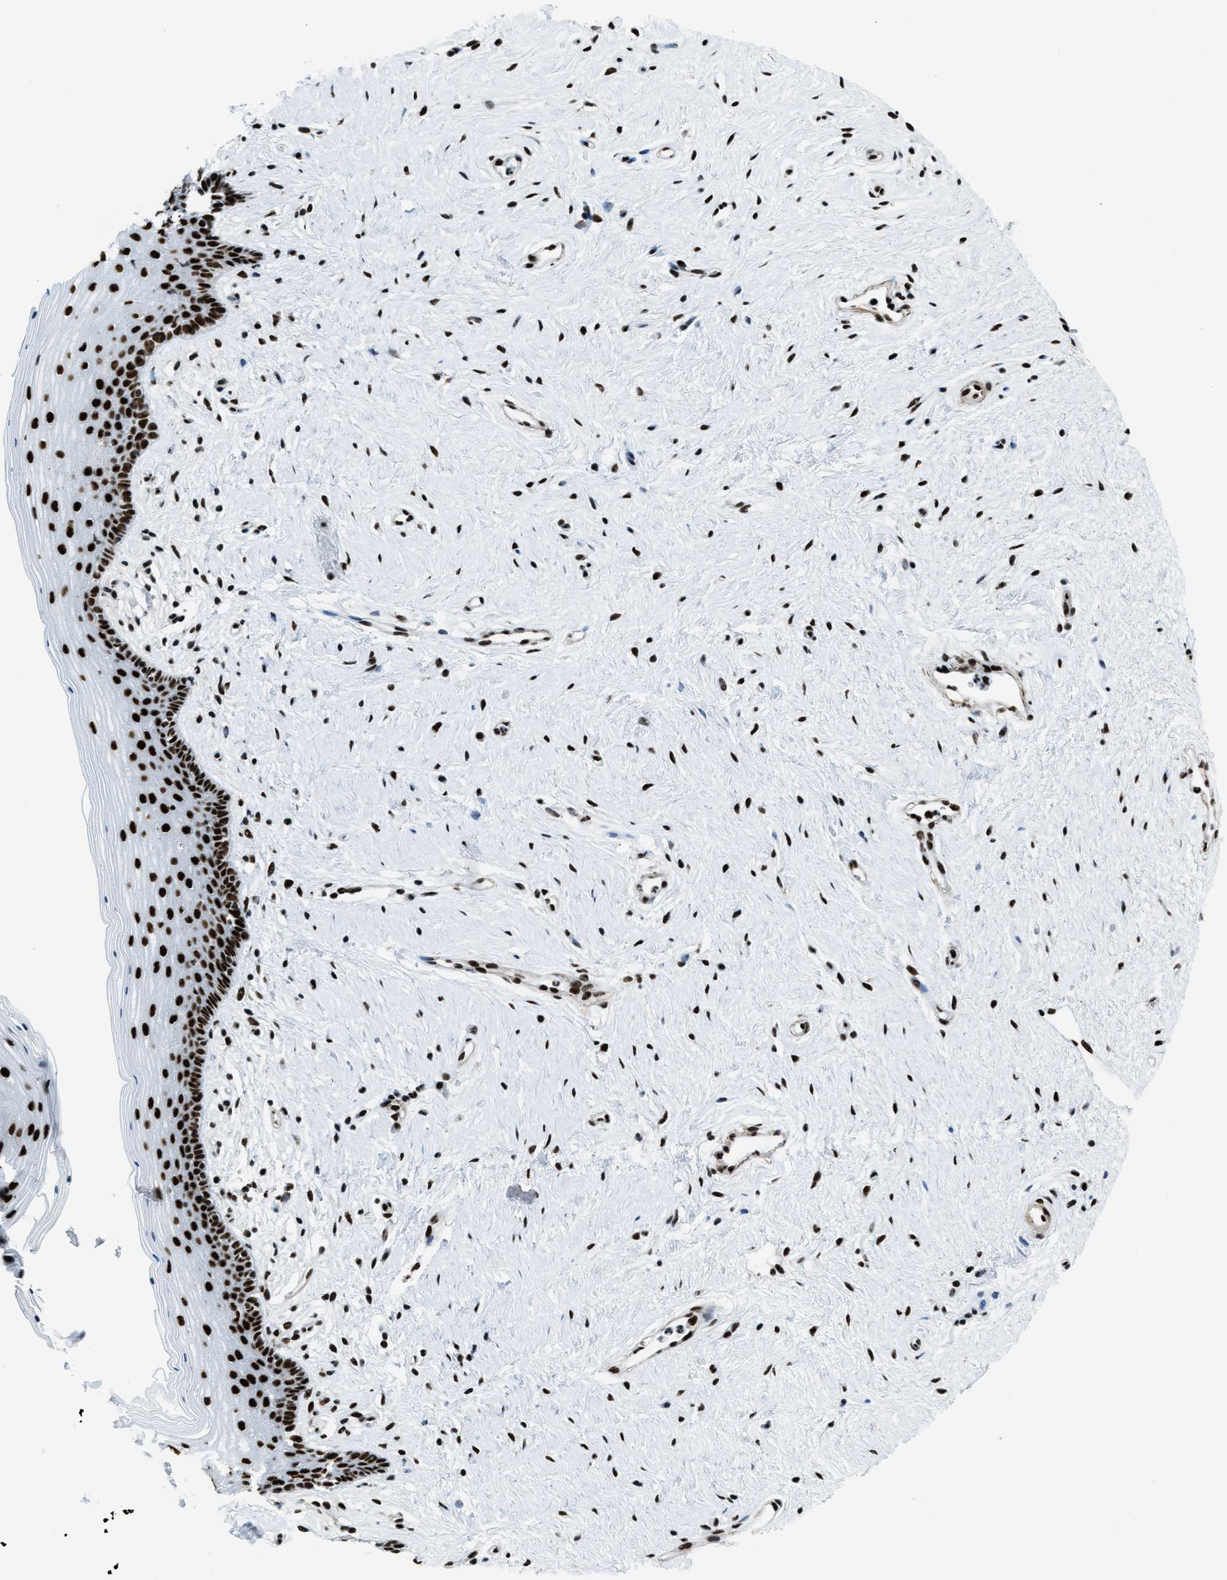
{"staining": {"intensity": "strong", "quantity": ">75%", "location": "nuclear"}, "tissue": "vagina", "cell_type": "Squamous epithelial cells", "image_type": "normal", "snomed": [{"axis": "morphology", "description": "Normal tissue, NOS"}, {"axis": "topography", "description": "Vagina"}], "caption": "Squamous epithelial cells exhibit strong nuclear staining in approximately >75% of cells in unremarkable vagina.", "gene": "ZNF207", "patient": {"sex": "female", "age": 44}}